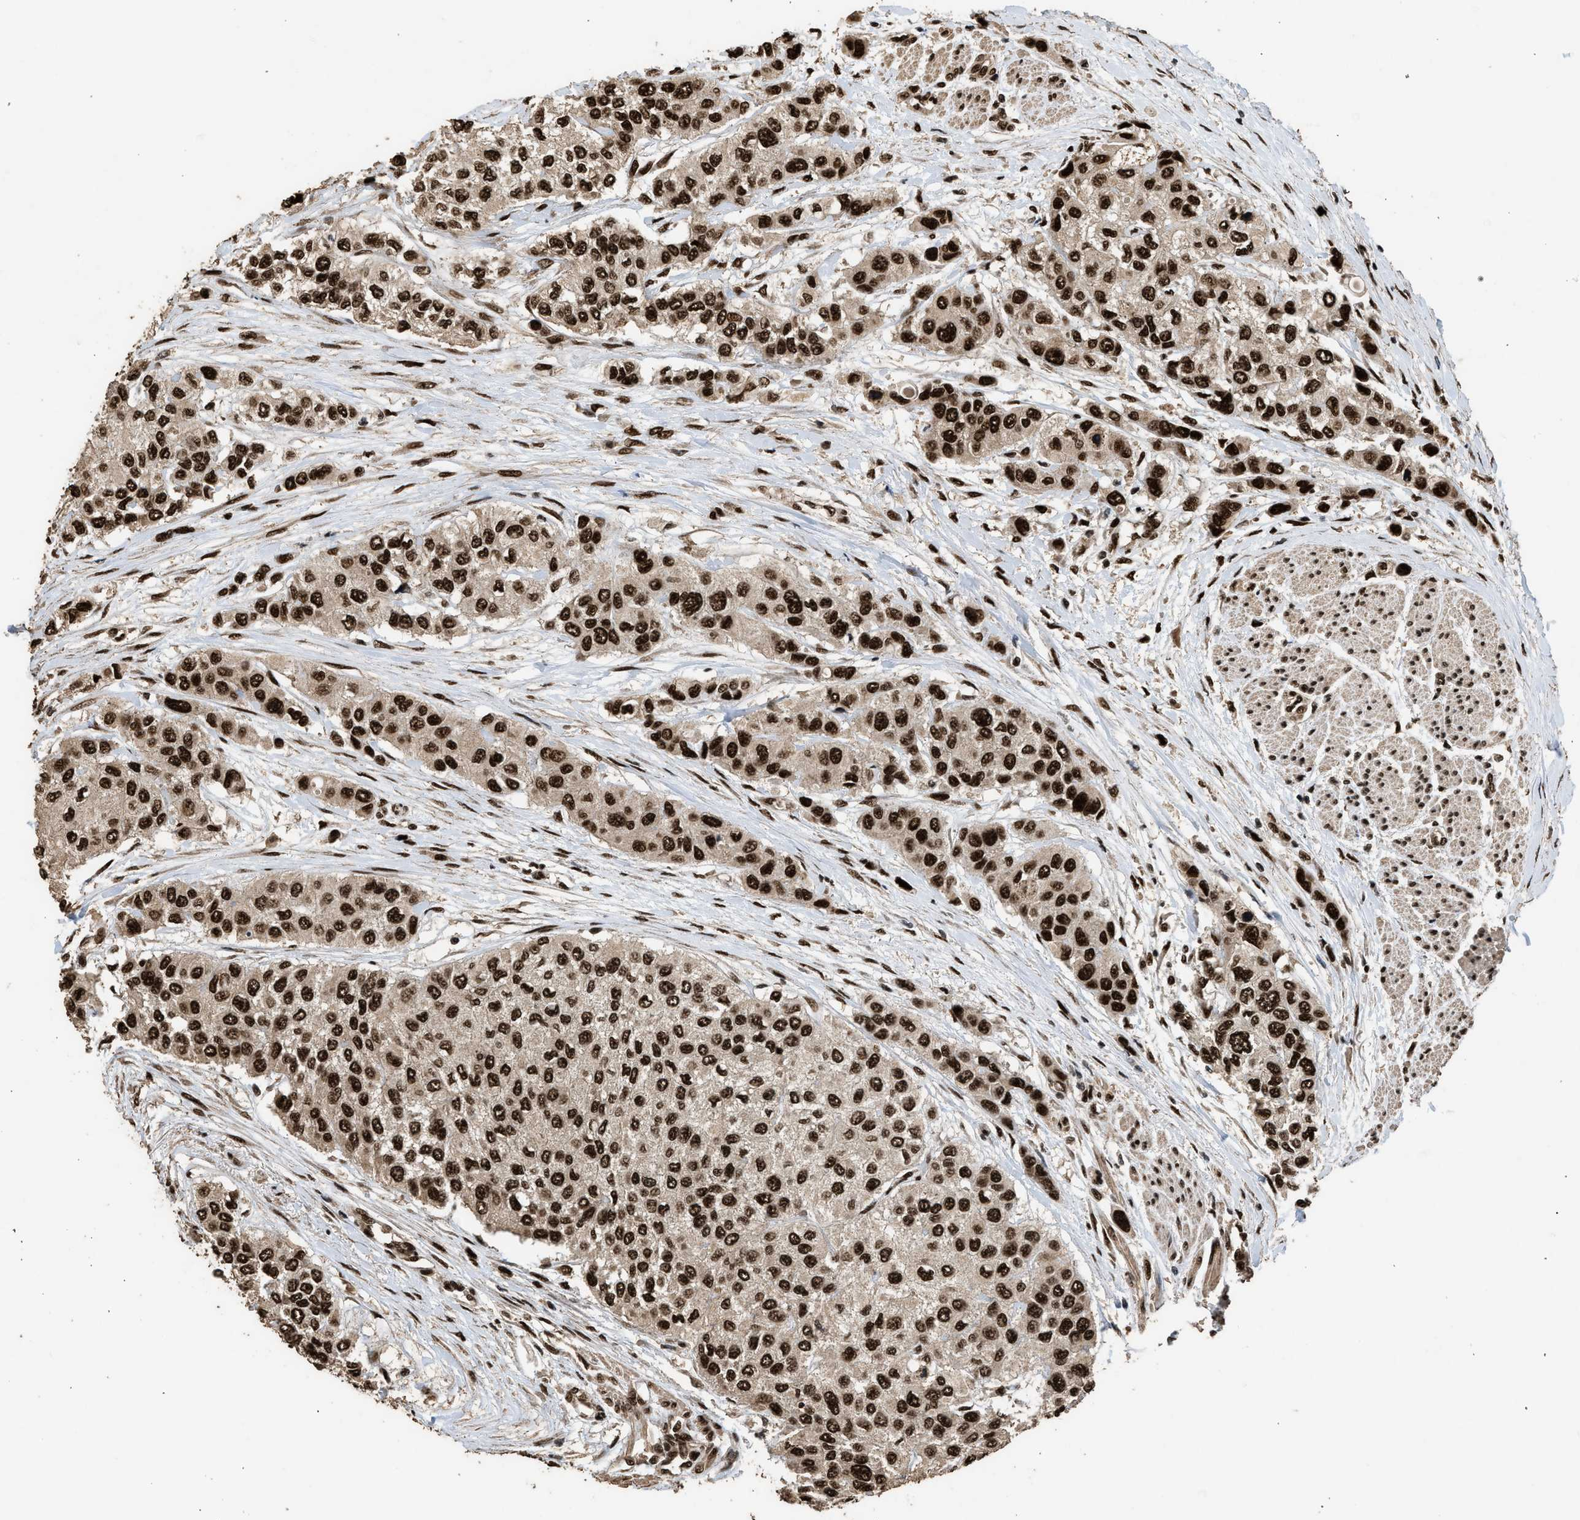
{"staining": {"intensity": "strong", "quantity": ">75%", "location": "nuclear"}, "tissue": "urothelial cancer", "cell_type": "Tumor cells", "image_type": "cancer", "snomed": [{"axis": "morphology", "description": "Urothelial carcinoma, High grade"}, {"axis": "topography", "description": "Urinary bladder"}], "caption": "Immunohistochemistry photomicrograph of neoplastic tissue: human urothelial carcinoma (high-grade) stained using immunohistochemistry exhibits high levels of strong protein expression localized specifically in the nuclear of tumor cells, appearing as a nuclear brown color.", "gene": "PPP4R3B", "patient": {"sex": "female", "age": 56}}